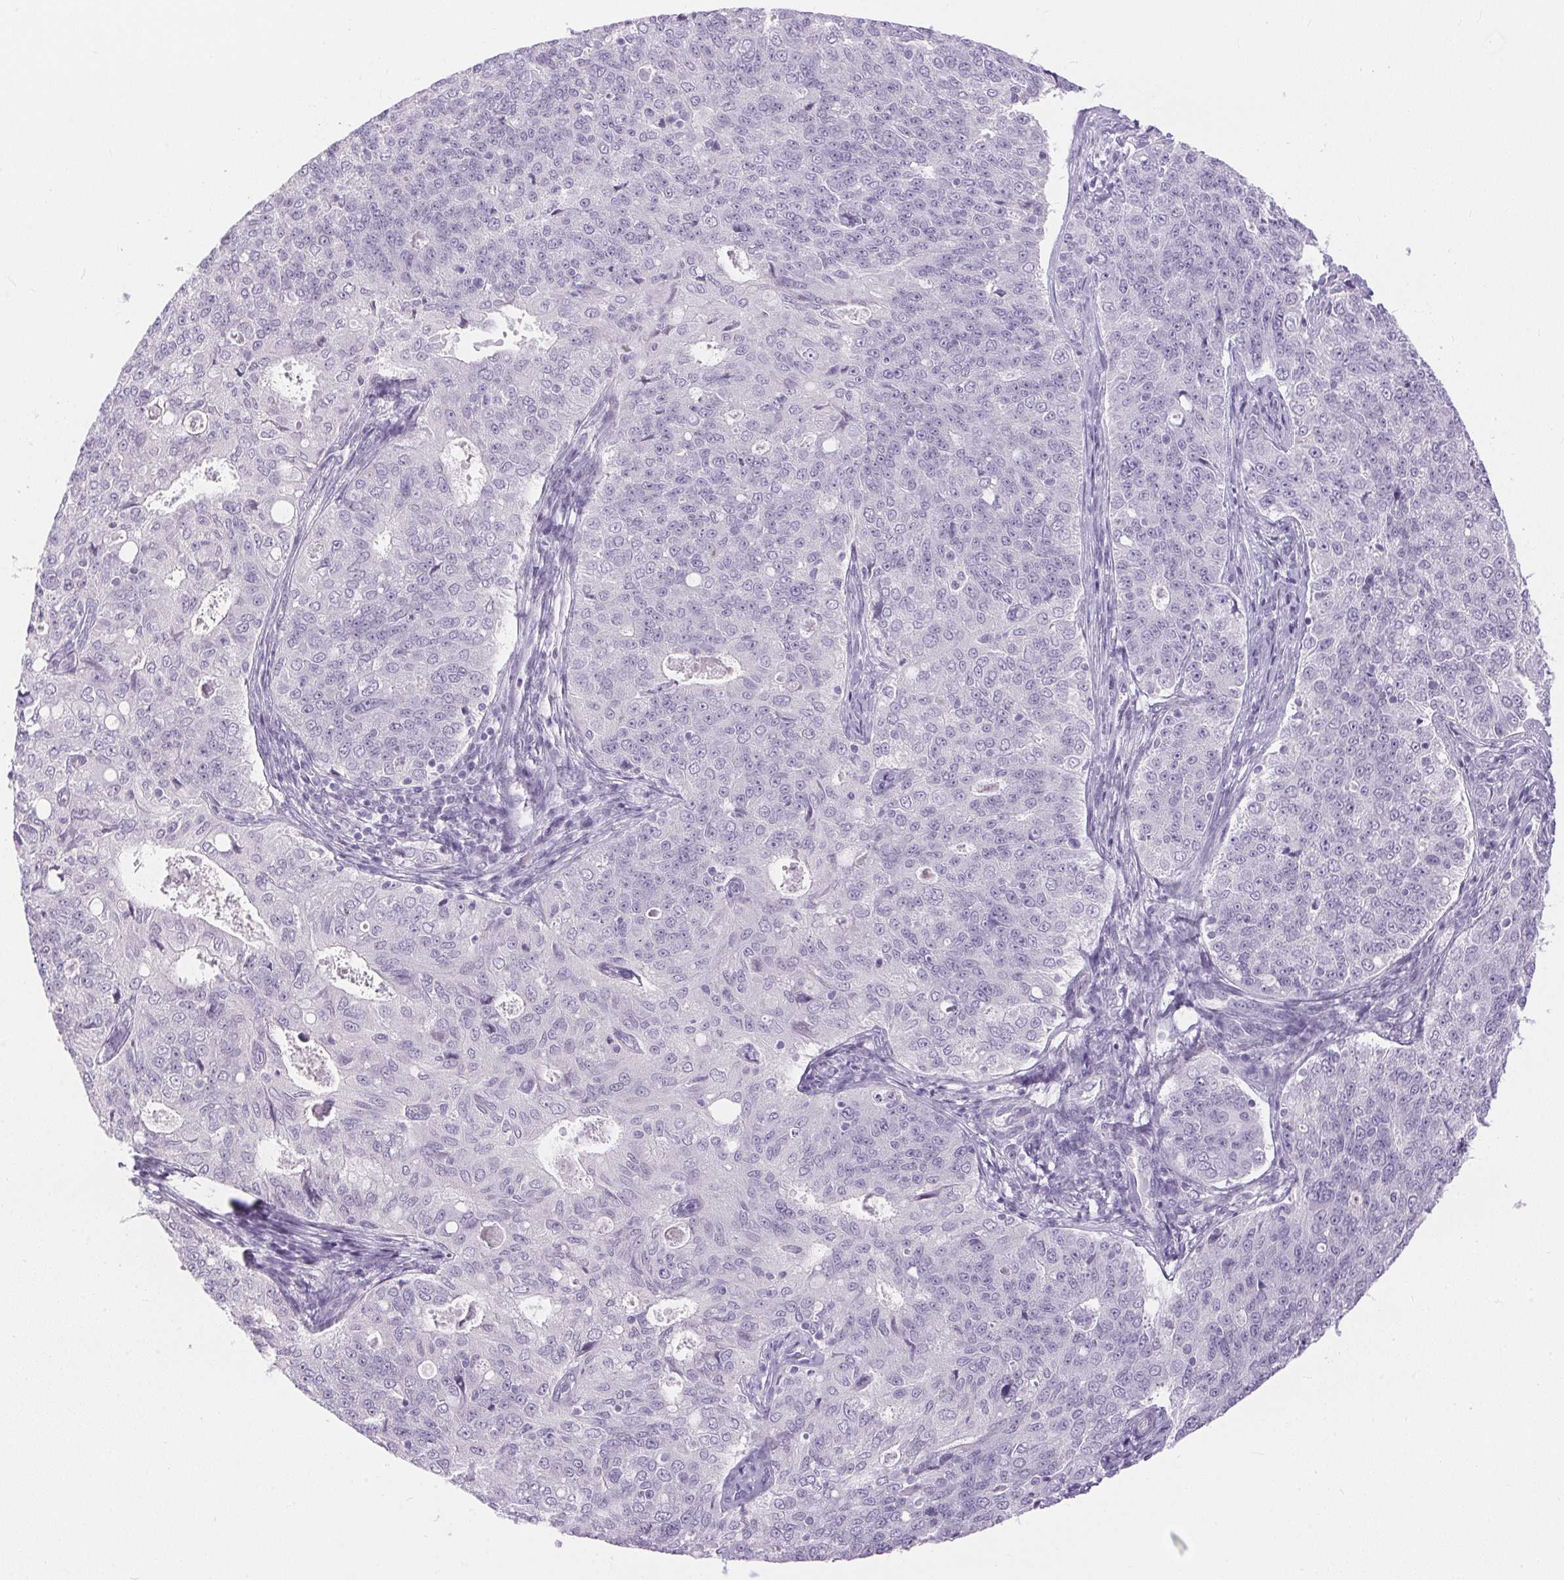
{"staining": {"intensity": "negative", "quantity": "none", "location": "none"}, "tissue": "endometrial cancer", "cell_type": "Tumor cells", "image_type": "cancer", "snomed": [{"axis": "morphology", "description": "Adenocarcinoma, NOS"}, {"axis": "topography", "description": "Endometrium"}], "caption": "Tumor cells show no significant expression in endometrial cancer. (Stains: DAB IHC with hematoxylin counter stain, Microscopy: brightfield microscopy at high magnification).", "gene": "GBP6", "patient": {"sex": "female", "age": 43}}